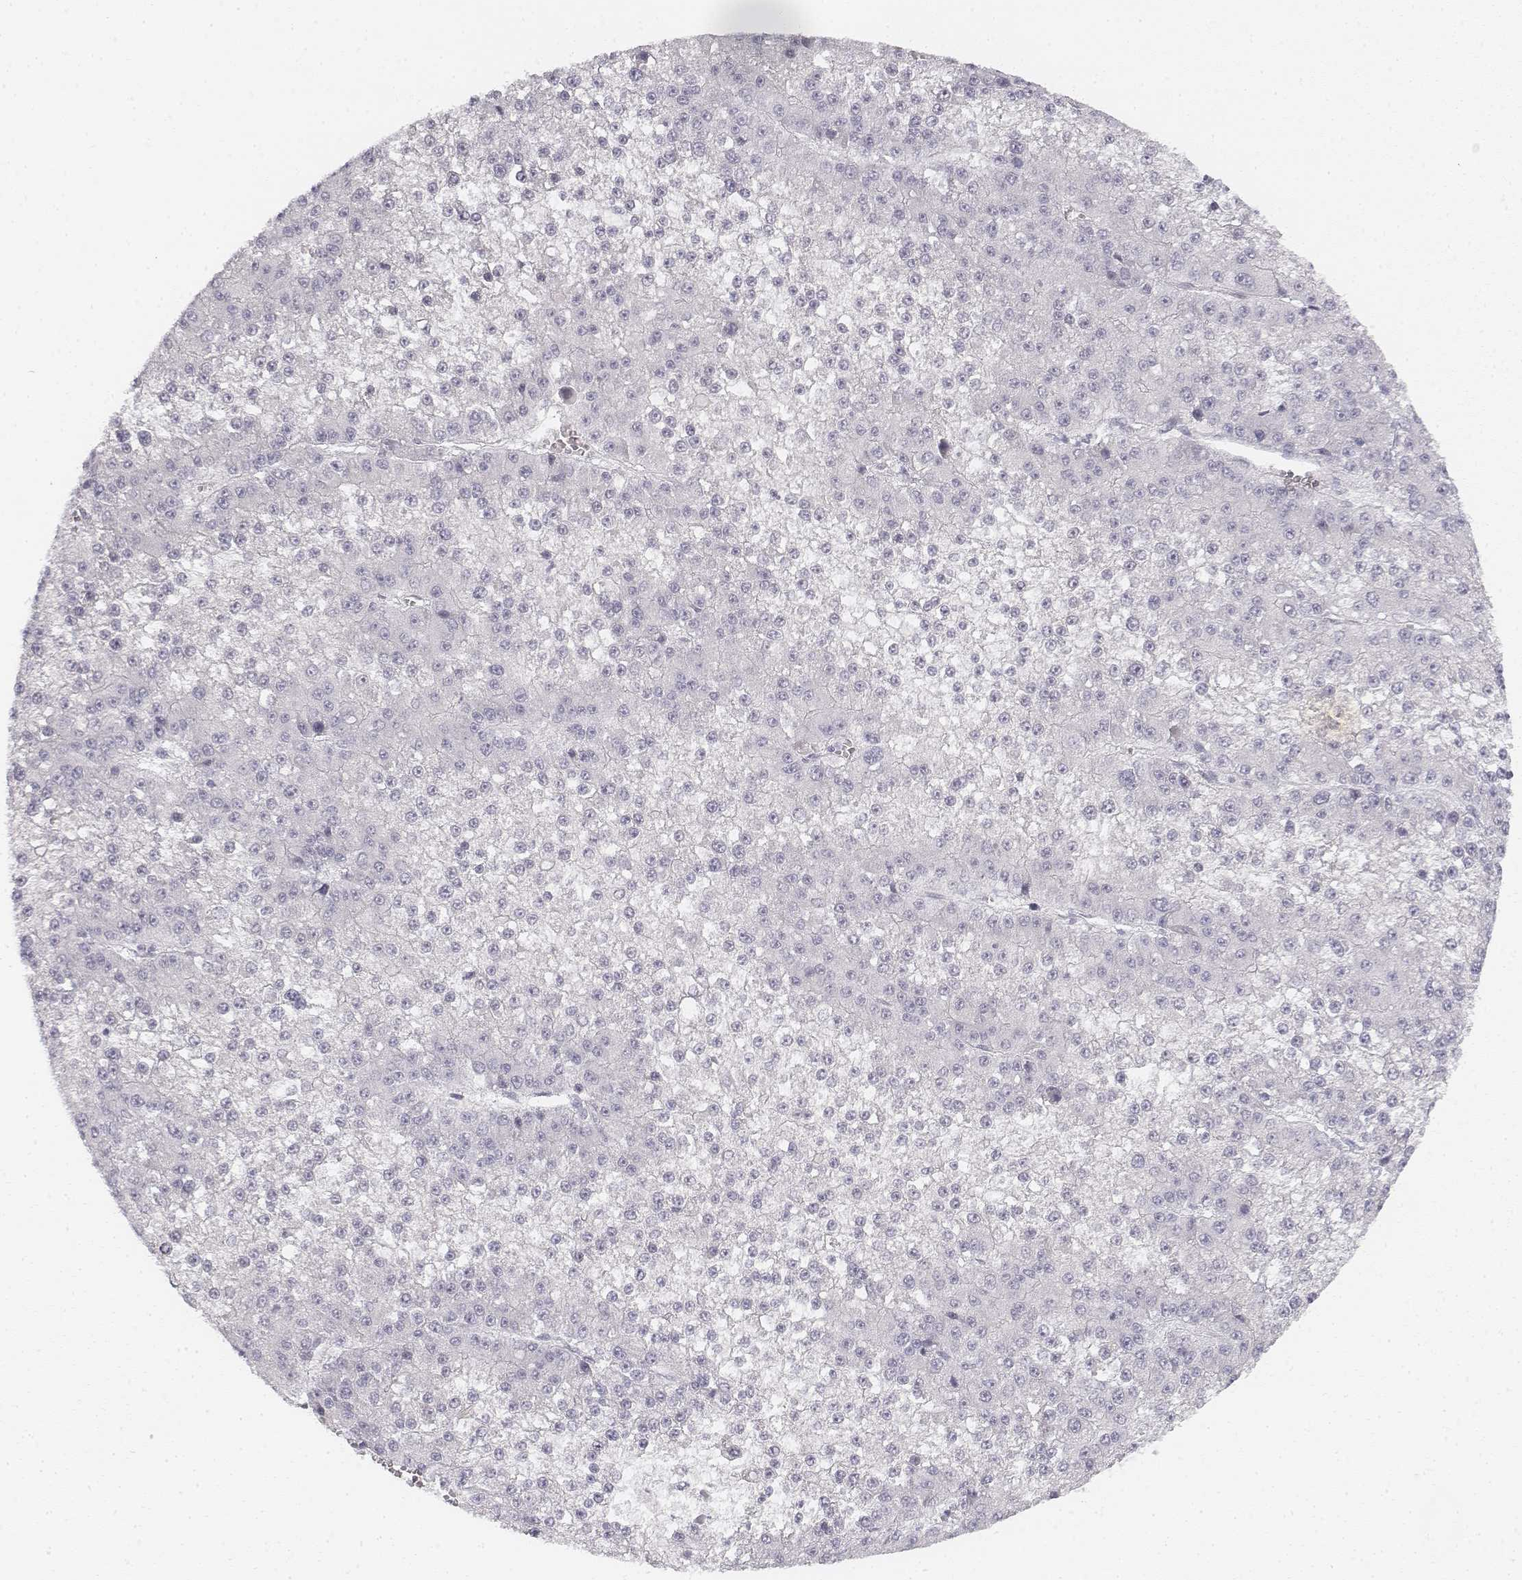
{"staining": {"intensity": "negative", "quantity": "none", "location": "none"}, "tissue": "liver cancer", "cell_type": "Tumor cells", "image_type": "cancer", "snomed": [{"axis": "morphology", "description": "Carcinoma, Hepatocellular, NOS"}, {"axis": "topography", "description": "Liver"}], "caption": "There is no significant expression in tumor cells of liver hepatocellular carcinoma.", "gene": "KRTAP2-1", "patient": {"sex": "female", "age": 73}}